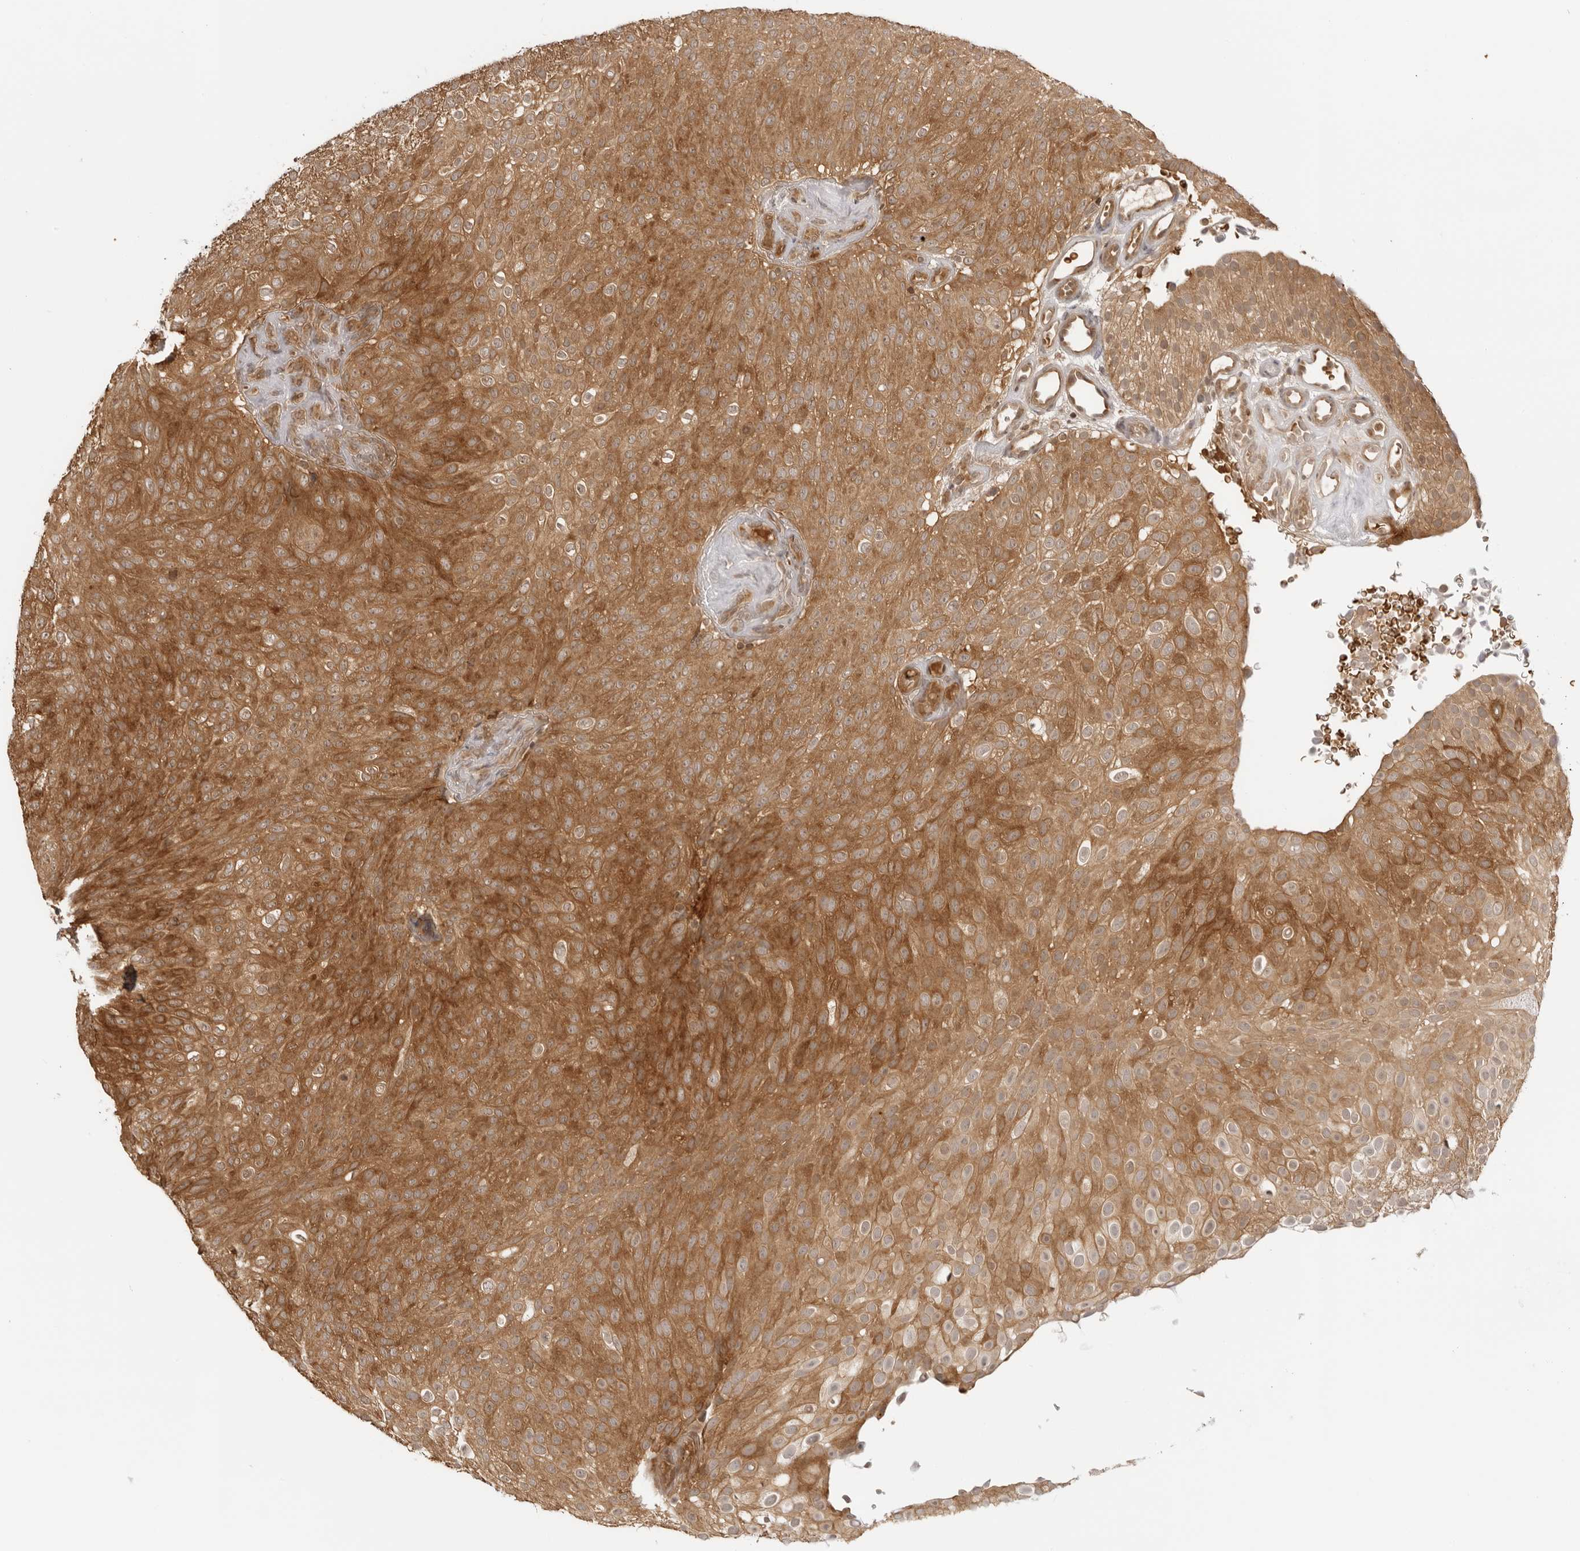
{"staining": {"intensity": "strong", "quantity": ">75%", "location": "cytoplasmic/membranous"}, "tissue": "urothelial cancer", "cell_type": "Tumor cells", "image_type": "cancer", "snomed": [{"axis": "morphology", "description": "Urothelial carcinoma, Low grade"}, {"axis": "topography", "description": "Urinary bladder"}], "caption": "Low-grade urothelial carcinoma tissue shows strong cytoplasmic/membranous staining in about >75% of tumor cells, visualized by immunohistochemistry.", "gene": "IKBKE", "patient": {"sex": "male", "age": 78}}